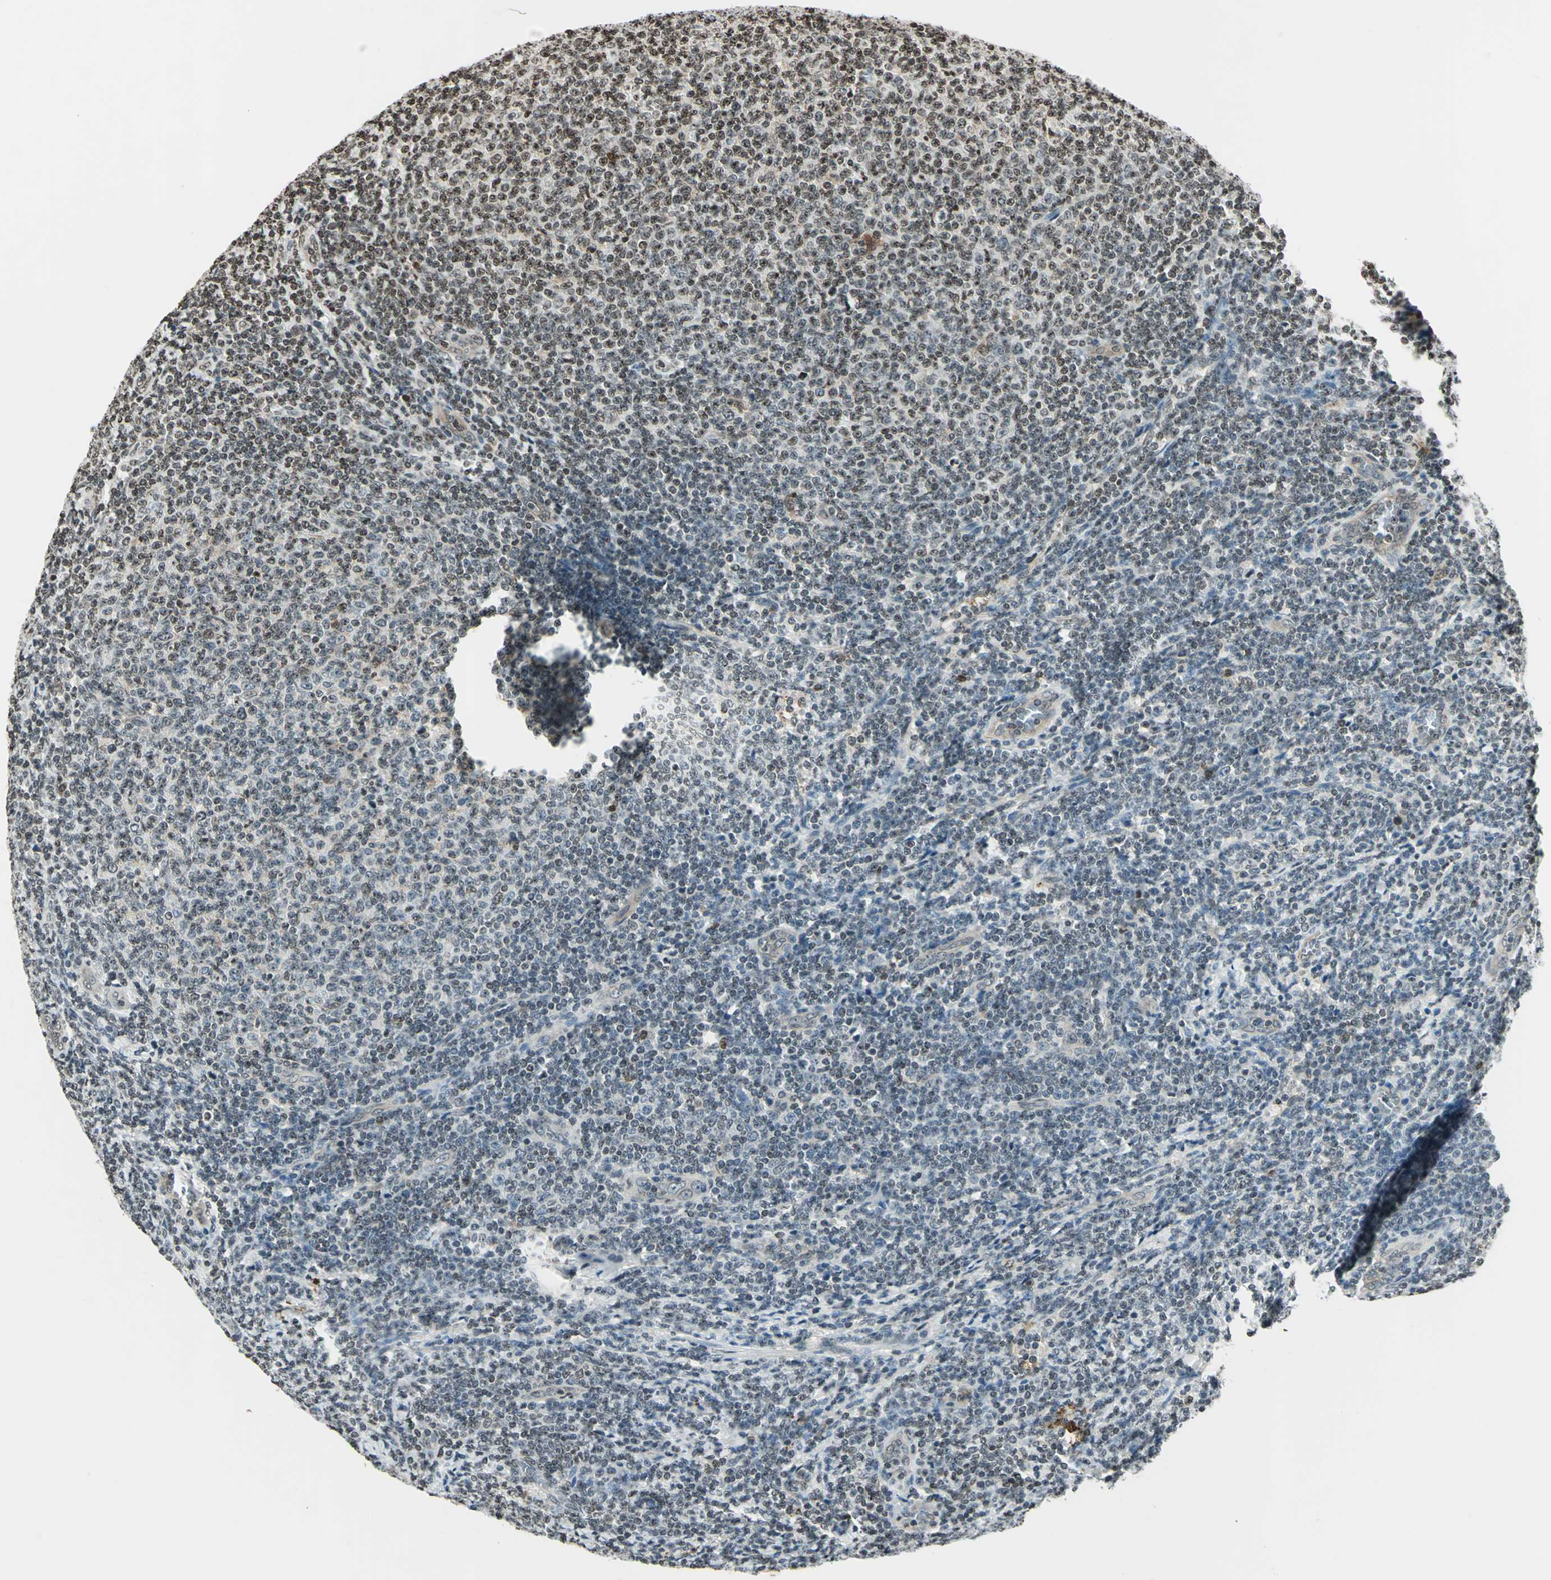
{"staining": {"intensity": "weak", "quantity": "25%-75%", "location": "cytoplasmic/membranous,nuclear"}, "tissue": "lymphoma", "cell_type": "Tumor cells", "image_type": "cancer", "snomed": [{"axis": "morphology", "description": "Malignant lymphoma, non-Hodgkin's type, Low grade"}, {"axis": "topography", "description": "Lymph node"}], "caption": "High-power microscopy captured an immunohistochemistry (IHC) micrograph of lymphoma, revealing weak cytoplasmic/membranous and nuclear staining in approximately 25%-75% of tumor cells.", "gene": "LGALS3", "patient": {"sex": "male", "age": 66}}